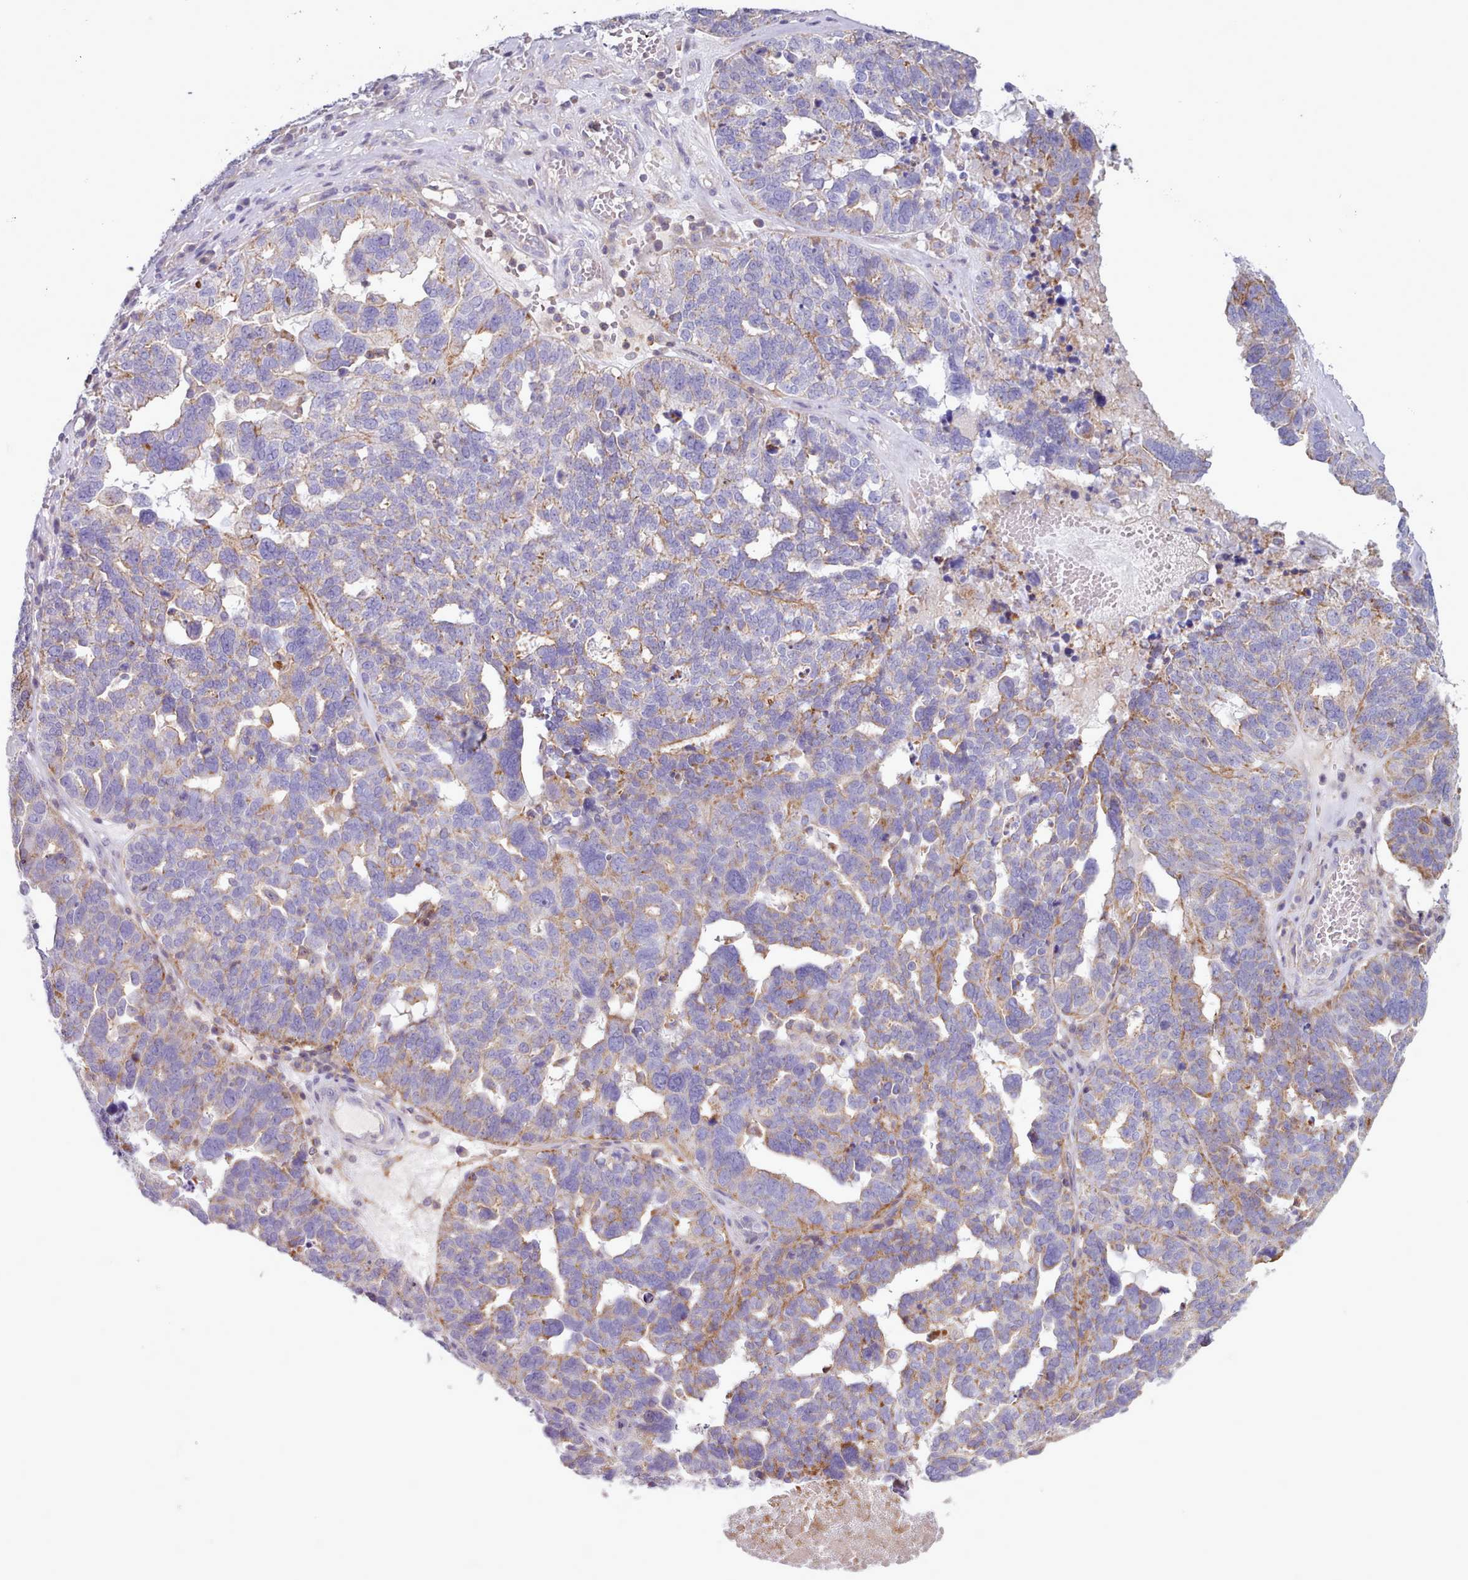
{"staining": {"intensity": "moderate", "quantity": "<25%", "location": "cytoplasmic/membranous"}, "tissue": "ovarian cancer", "cell_type": "Tumor cells", "image_type": "cancer", "snomed": [{"axis": "morphology", "description": "Cystadenocarcinoma, serous, NOS"}, {"axis": "topography", "description": "Ovary"}], "caption": "Ovarian serous cystadenocarcinoma tissue demonstrates moderate cytoplasmic/membranous staining in about <25% of tumor cells", "gene": "TENT4B", "patient": {"sex": "female", "age": 59}}